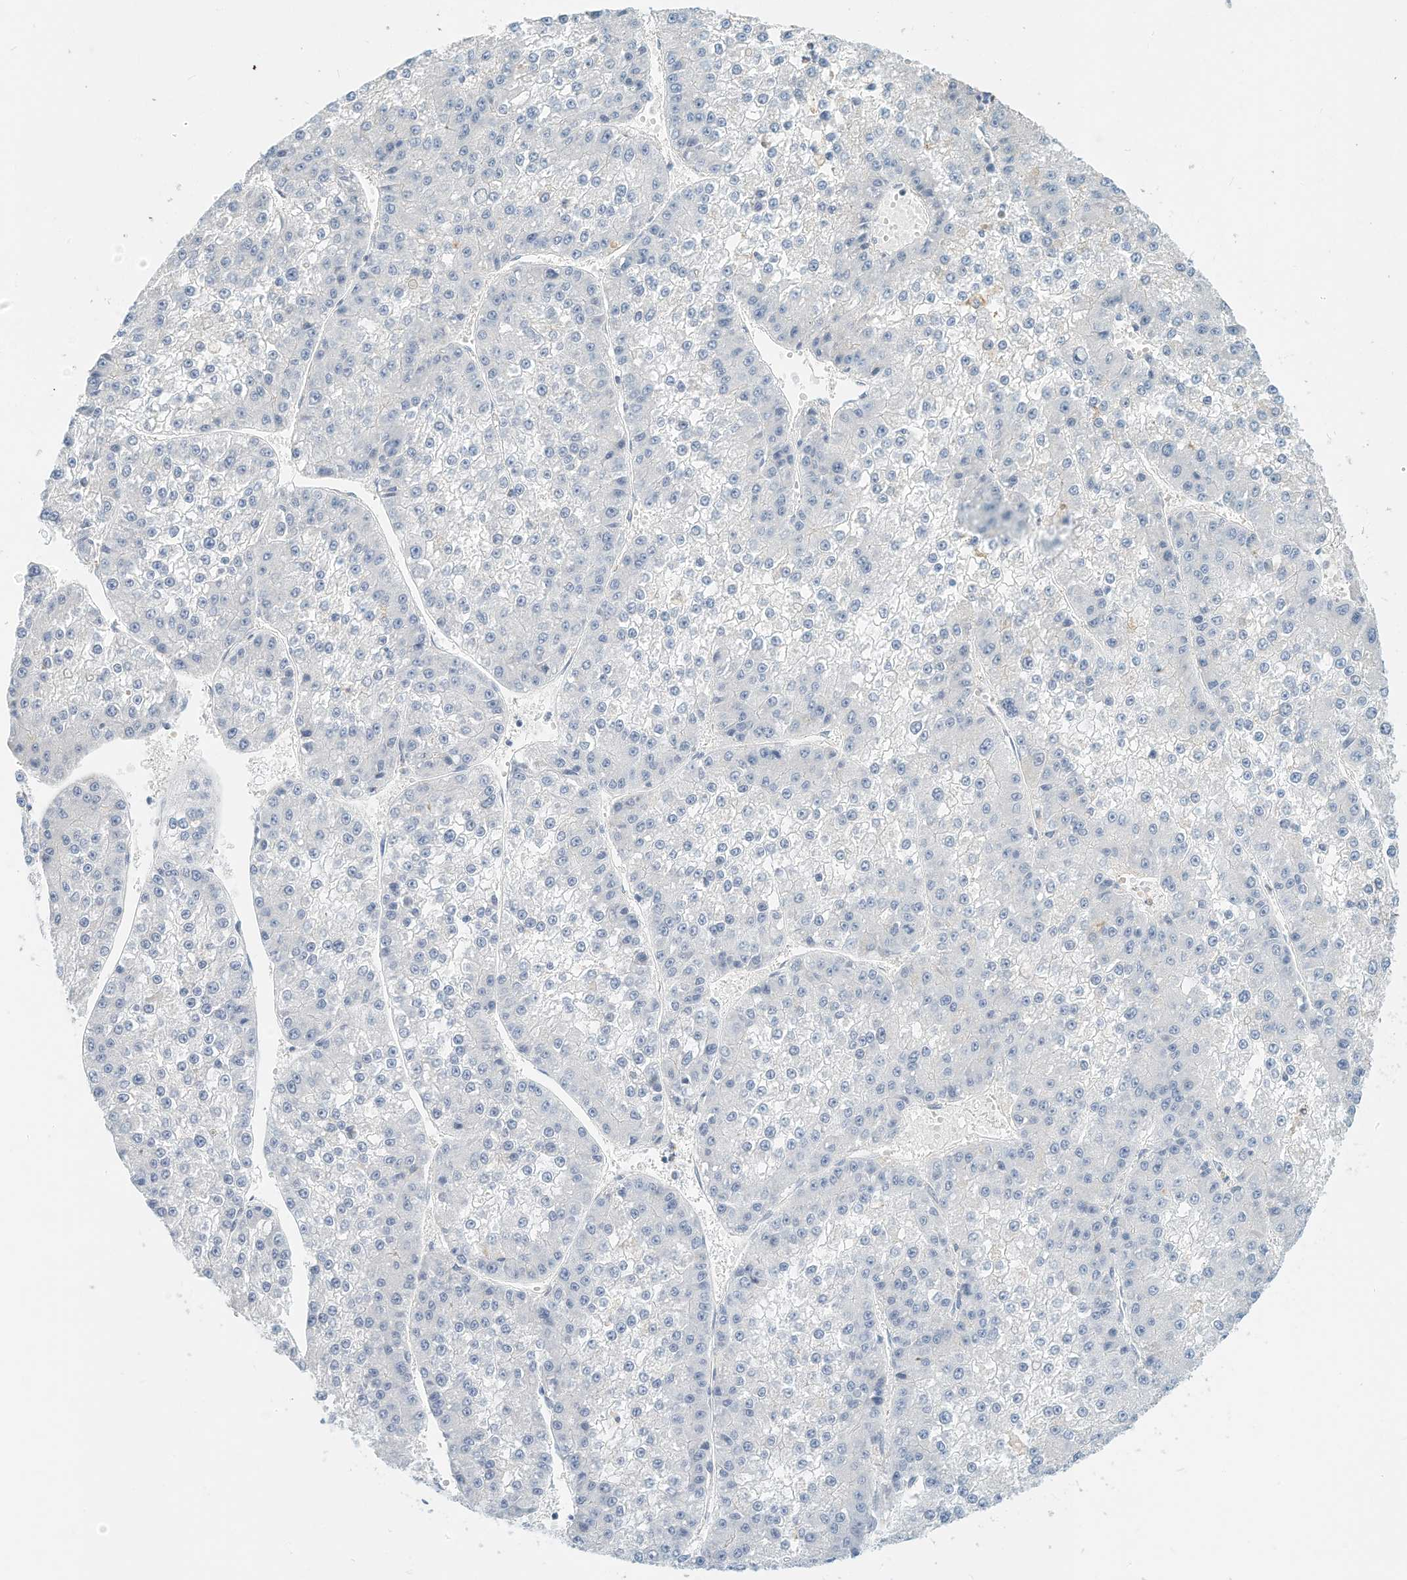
{"staining": {"intensity": "negative", "quantity": "none", "location": "none"}, "tissue": "liver cancer", "cell_type": "Tumor cells", "image_type": "cancer", "snomed": [{"axis": "morphology", "description": "Carcinoma, Hepatocellular, NOS"}, {"axis": "topography", "description": "Liver"}], "caption": "Tumor cells show no significant expression in liver hepatocellular carcinoma.", "gene": "MICAL1", "patient": {"sex": "female", "age": 73}}